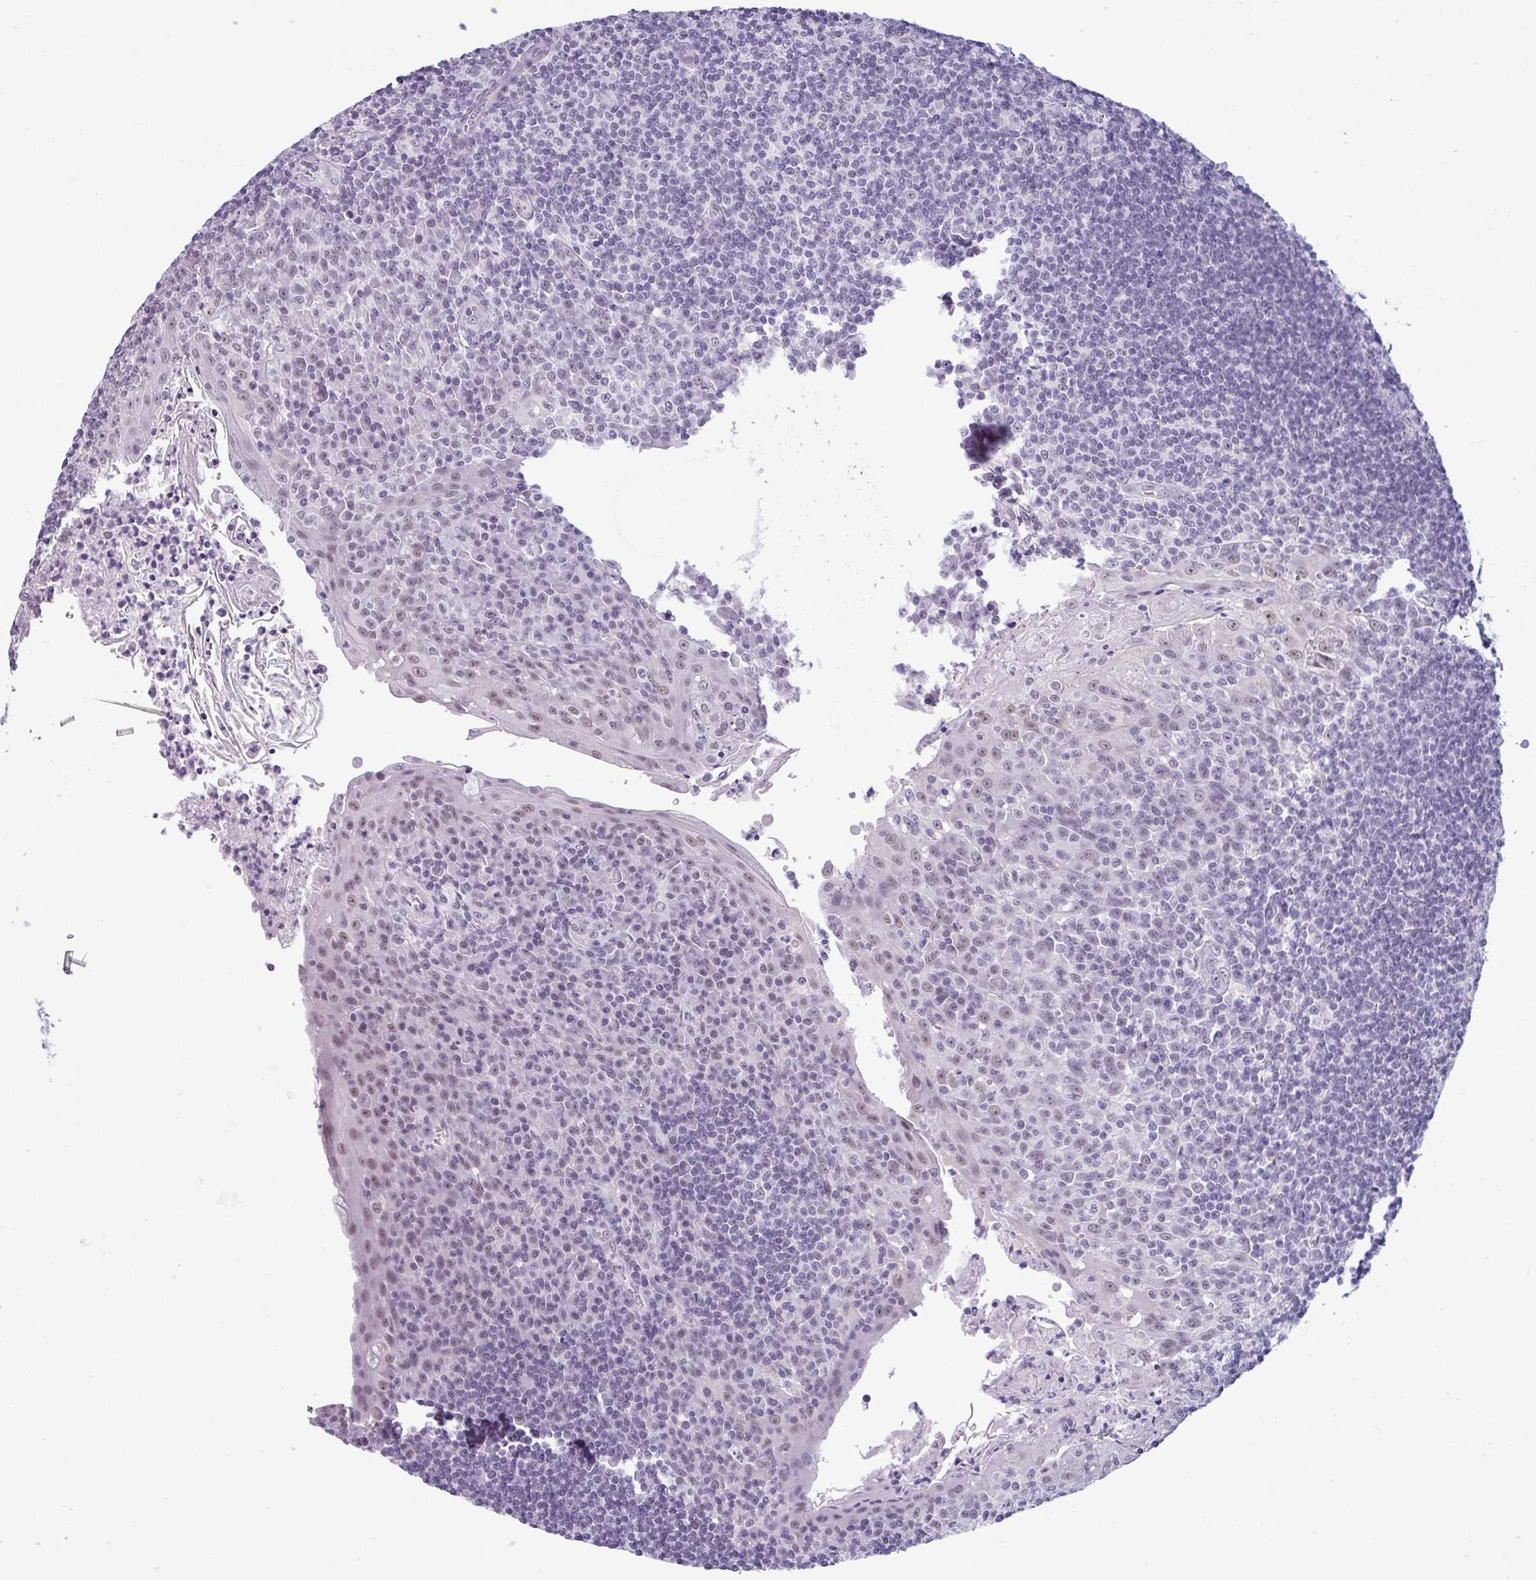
{"staining": {"intensity": "weak", "quantity": "<25%", "location": "nuclear"}, "tissue": "tonsil", "cell_type": "Germinal center cells", "image_type": "normal", "snomed": [{"axis": "morphology", "description": "Normal tissue, NOS"}, {"axis": "topography", "description": "Tonsil"}], "caption": "High magnification brightfield microscopy of benign tonsil stained with DAB (3,3'-diaminobenzidine) (brown) and counterstained with hematoxylin (blue): germinal center cells show no significant expression.", "gene": "SRGAP1", "patient": {"sex": "male", "age": 27}}